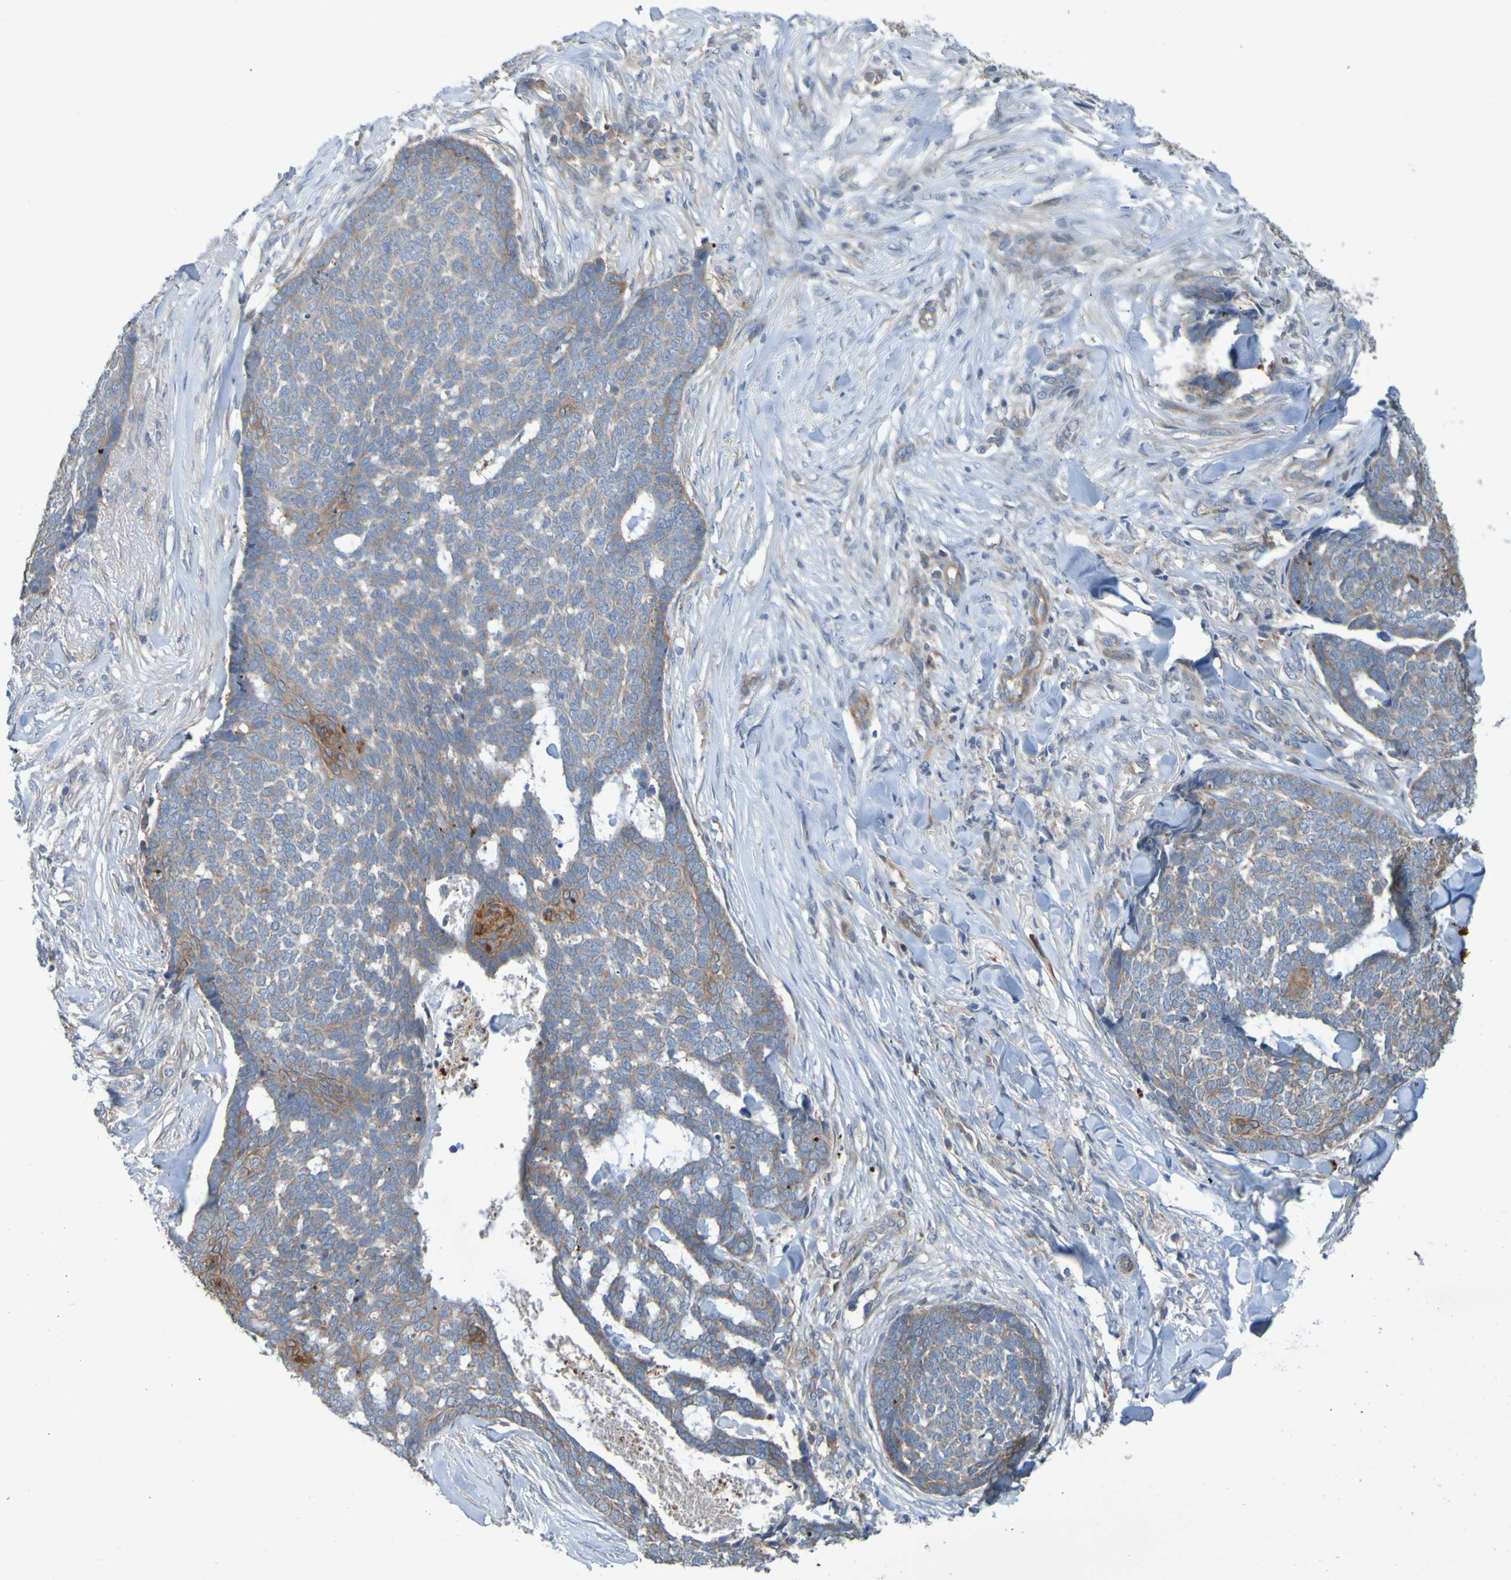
{"staining": {"intensity": "weak", "quantity": ">75%", "location": "cytoplasmic/membranous"}, "tissue": "skin cancer", "cell_type": "Tumor cells", "image_type": "cancer", "snomed": [{"axis": "morphology", "description": "Basal cell carcinoma"}, {"axis": "topography", "description": "Skin"}], "caption": "Human skin basal cell carcinoma stained for a protein (brown) shows weak cytoplasmic/membranous positive expression in approximately >75% of tumor cells.", "gene": "NPRL3", "patient": {"sex": "male", "age": 84}}